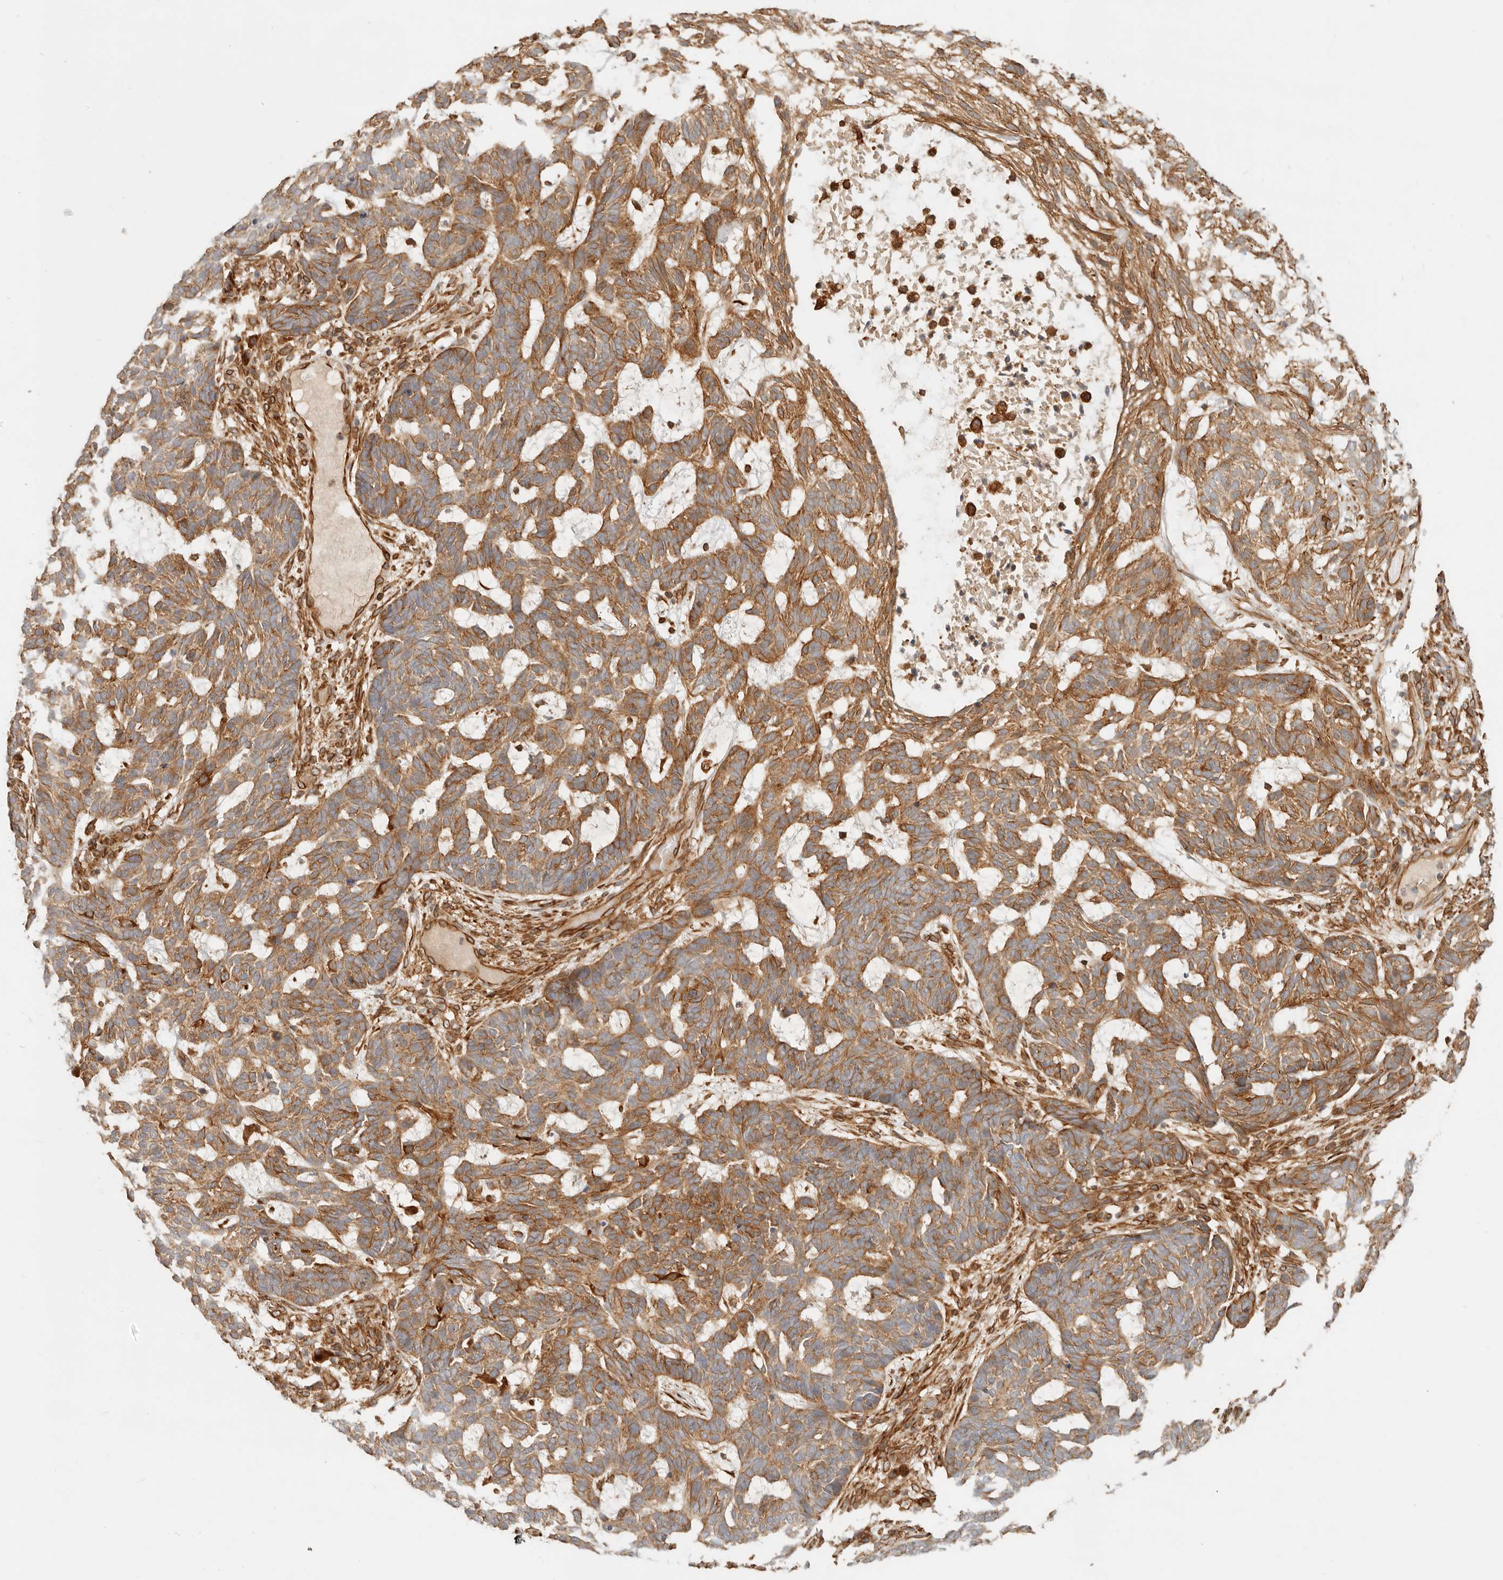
{"staining": {"intensity": "moderate", "quantity": ">75%", "location": "cytoplasmic/membranous"}, "tissue": "skin cancer", "cell_type": "Tumor cells", "image_type": "cancer", "snomed": [{"axis": "morphology", "description": "Basal cell carcinoma"}, {"axis": "topography", "description": "Skin"}], "caption": "Immunohistochemical staining of skin cancer (basal cell carcinoma) reveals moderate cytoplasmic/membranous protein staining in about >75% of tumor cells.", "gene": "UFSP1", "patient": {"sex": "male", "age": 85}}